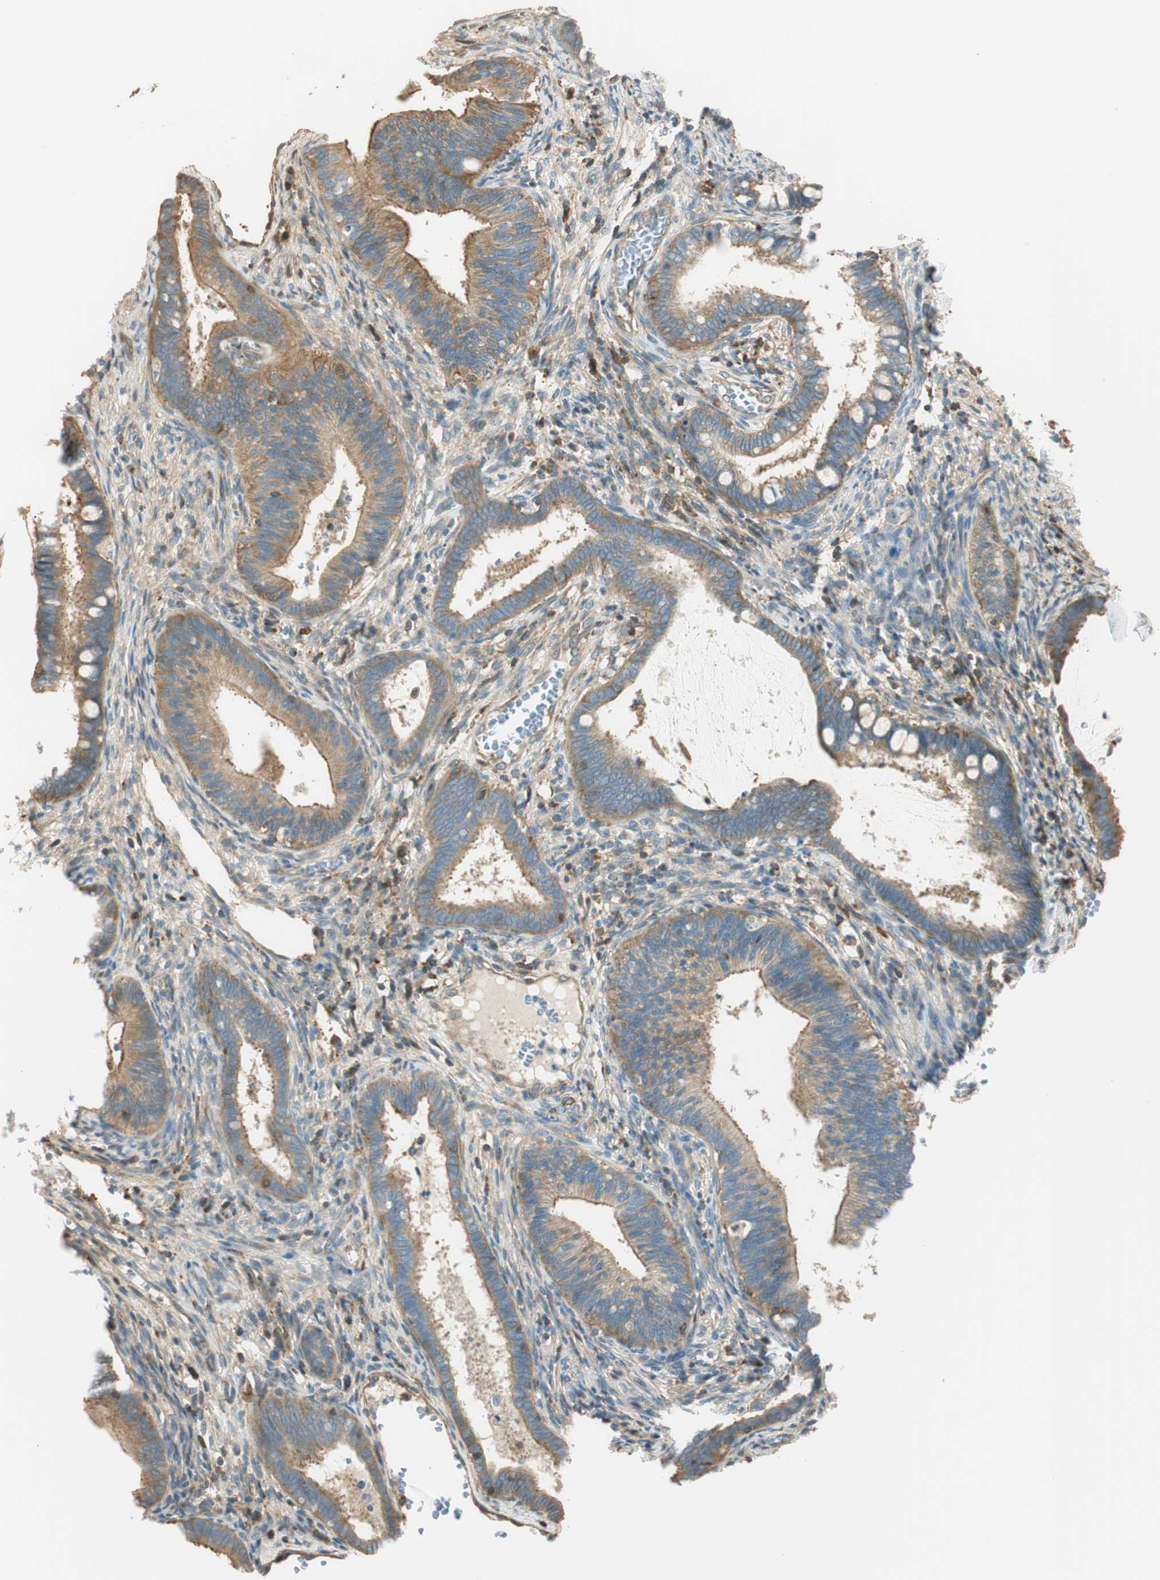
{"staining": {"intensity": "moderate", "quantity": ">75%", "location": "cytoplasmic/membranous"}, "tissue": "cervical cancer", "cell_type": "Tumor cells", "image_type": "cancer", "snomed": [{"axis": "morphology", "description": "Adenocarcinoma, NOS"}, {"axis": "topography", "description": "Cervix"}], "caption": "Moderate cytoplasmic/membranous protein positivity is appreciated in about >75% of tumor cells in adenocarcinoma (cervical). (DAB IHC, brown staining for protein, blue staining for nuclei).", "gene": "PI4K2B", "patient": {"sex": "female", "age": 44}}